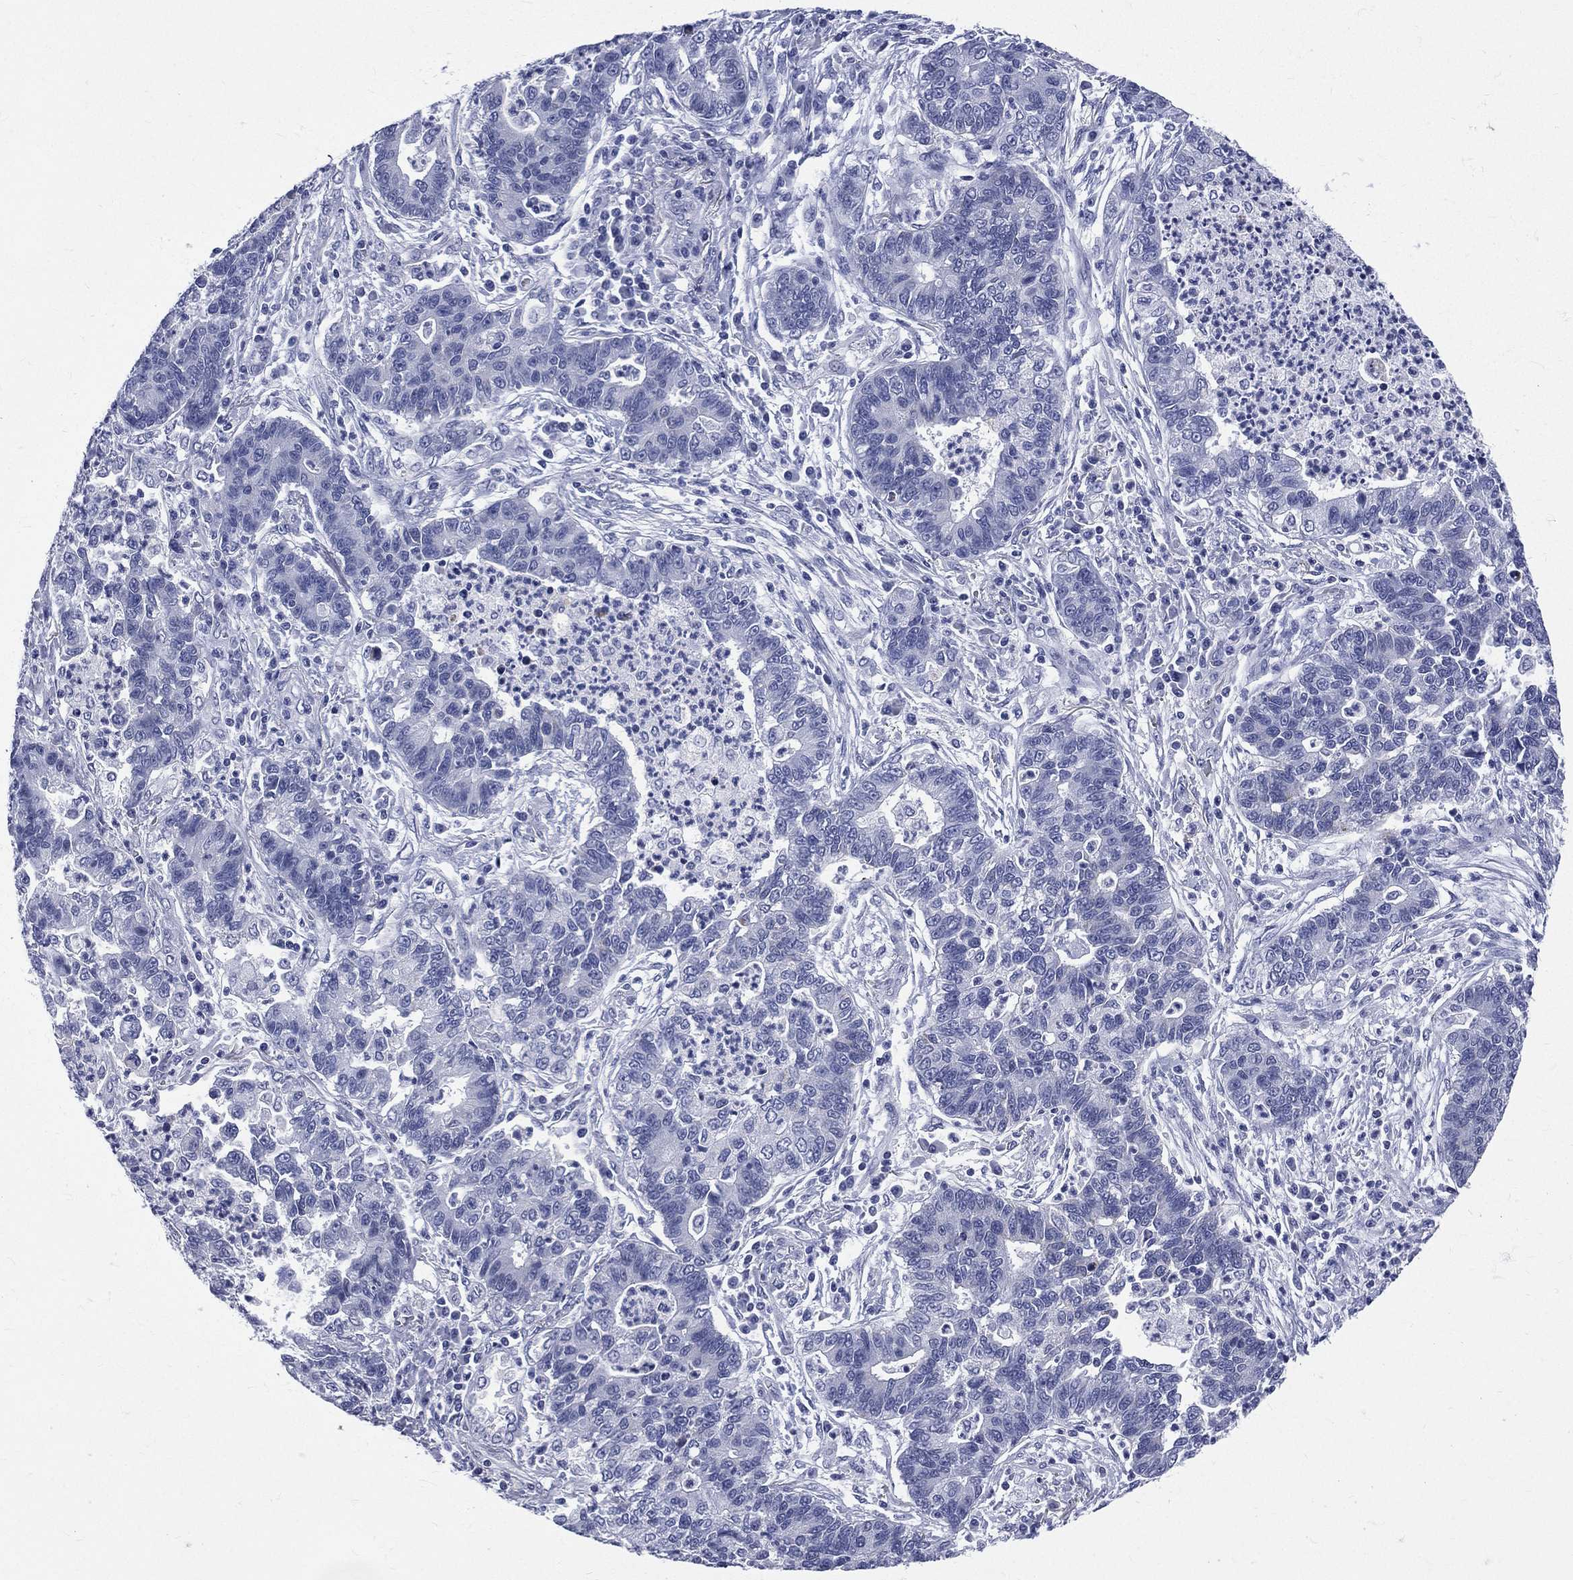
{"staining": {"intensity": "negative", "quantity": "none", "location": "none"}, "tissue": "lung cancer", "cell_type": "Tumor cells", "image_type": "cancer", "snomed": [{"axis": "morphology", "description": "Adenocarcinoma, NOS"}, {"axis": "topography", "description": "Lung"}], "caption": "An IHC micrograph of lung adenocarcinoma is shown. There is no staining in tumor cells of lung adenocarcinoma.", "gene": "MLLT10", "patient": {"sex": "female", "age": 57}}